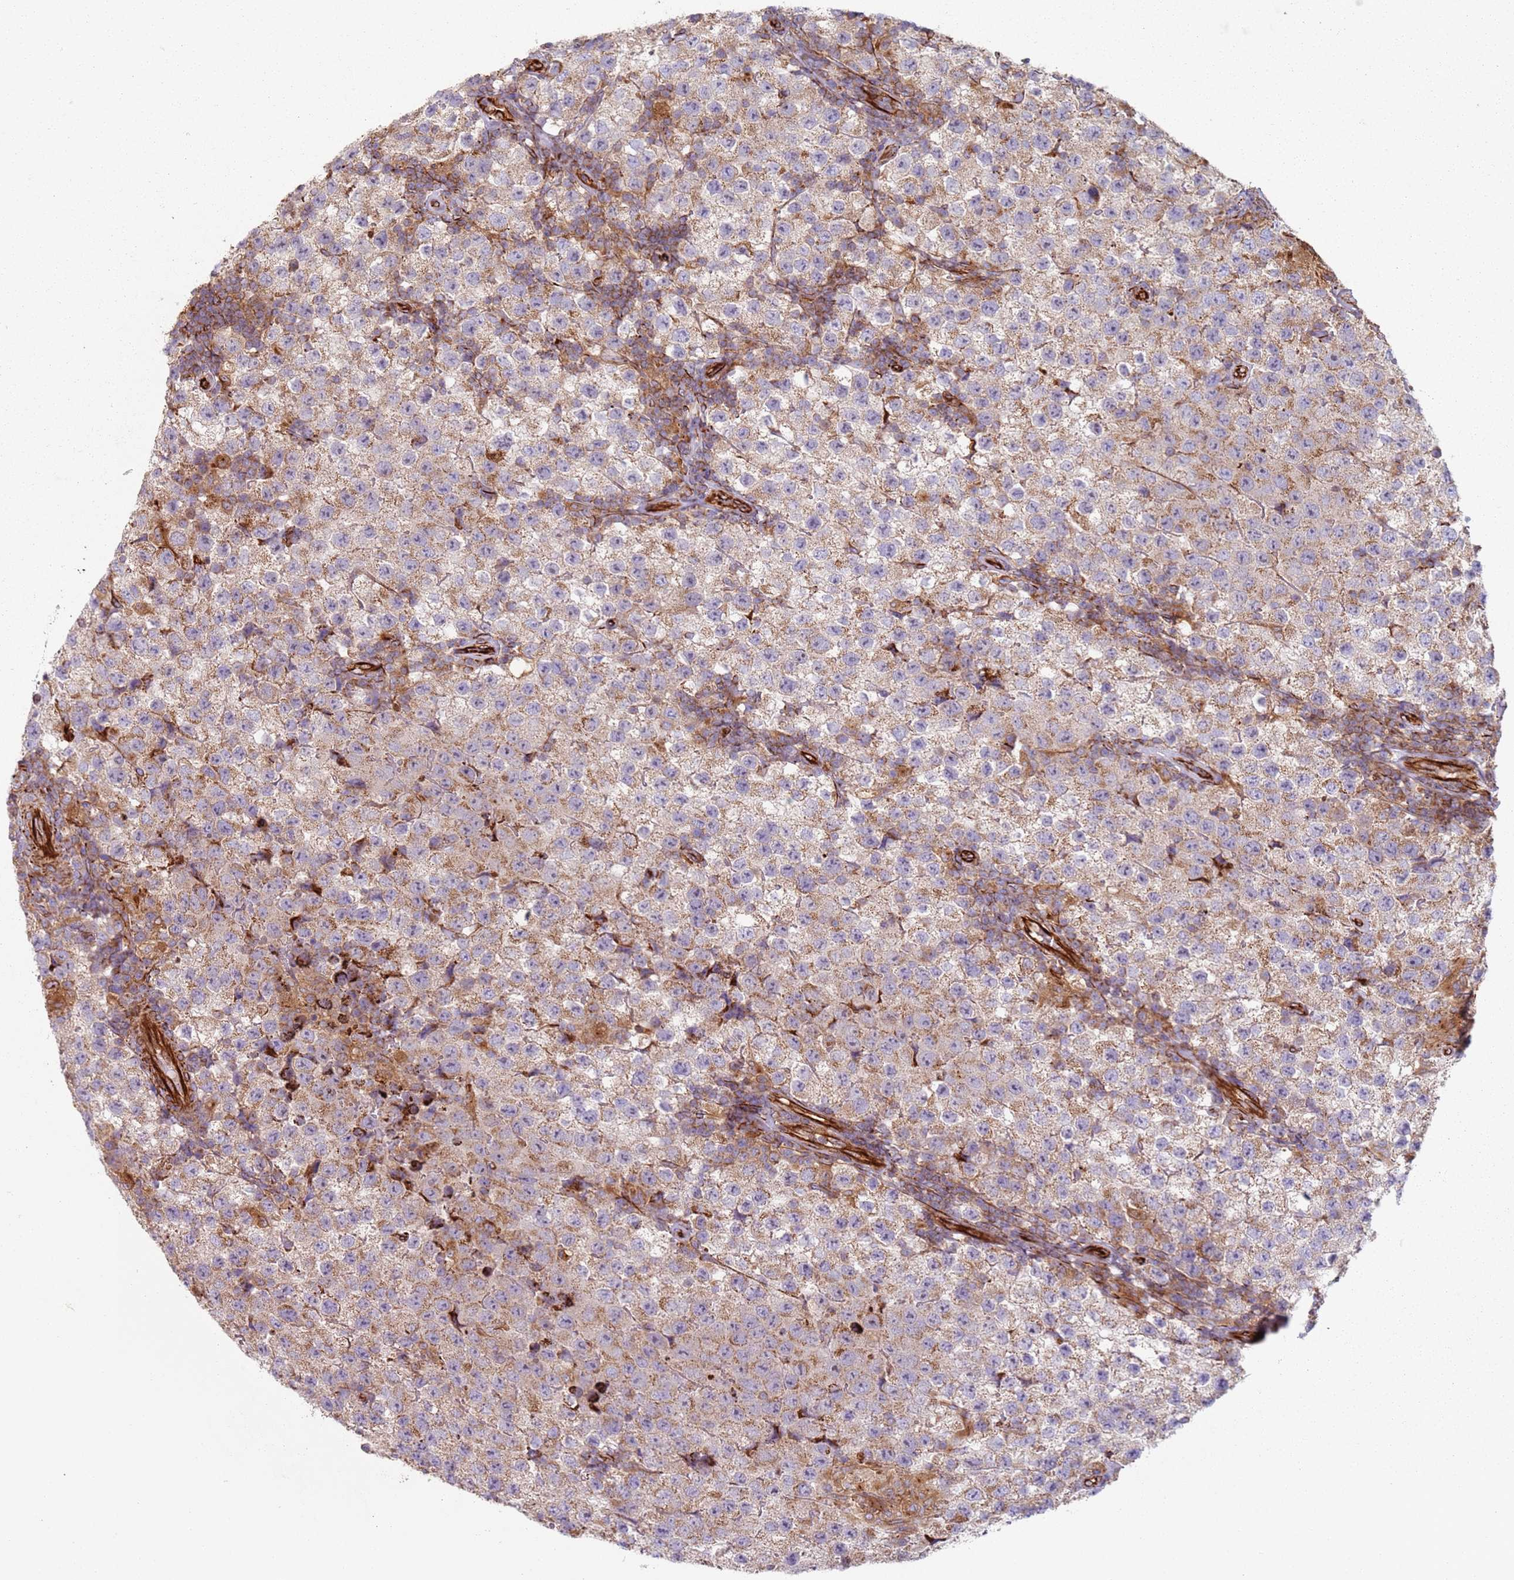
{"staining": {"intensity": "weak", "quantity": ">75%", "location": "cytoplasmic/membranous"}, "tissue": "testis cancer", "cell_type": "Tumor cells", "image_type": "cancer", "snomed": [{"axis": "morphology", "description": "Seminoma, NOS"}, {"axis": "morphology", "description": "Carcinoma, Embryonal, NOS"}, {"axis": "topography", "description": "Testis"}], "caption": "A brown stain shows weak cytoplasmic/membranous positivity of a protein in testis cancer tumor cells. (Brightfield microscopy of DAB IHC at high magnification).", "gene": "SNAPIN", "patient": {"sex": "male", "age": 41}}